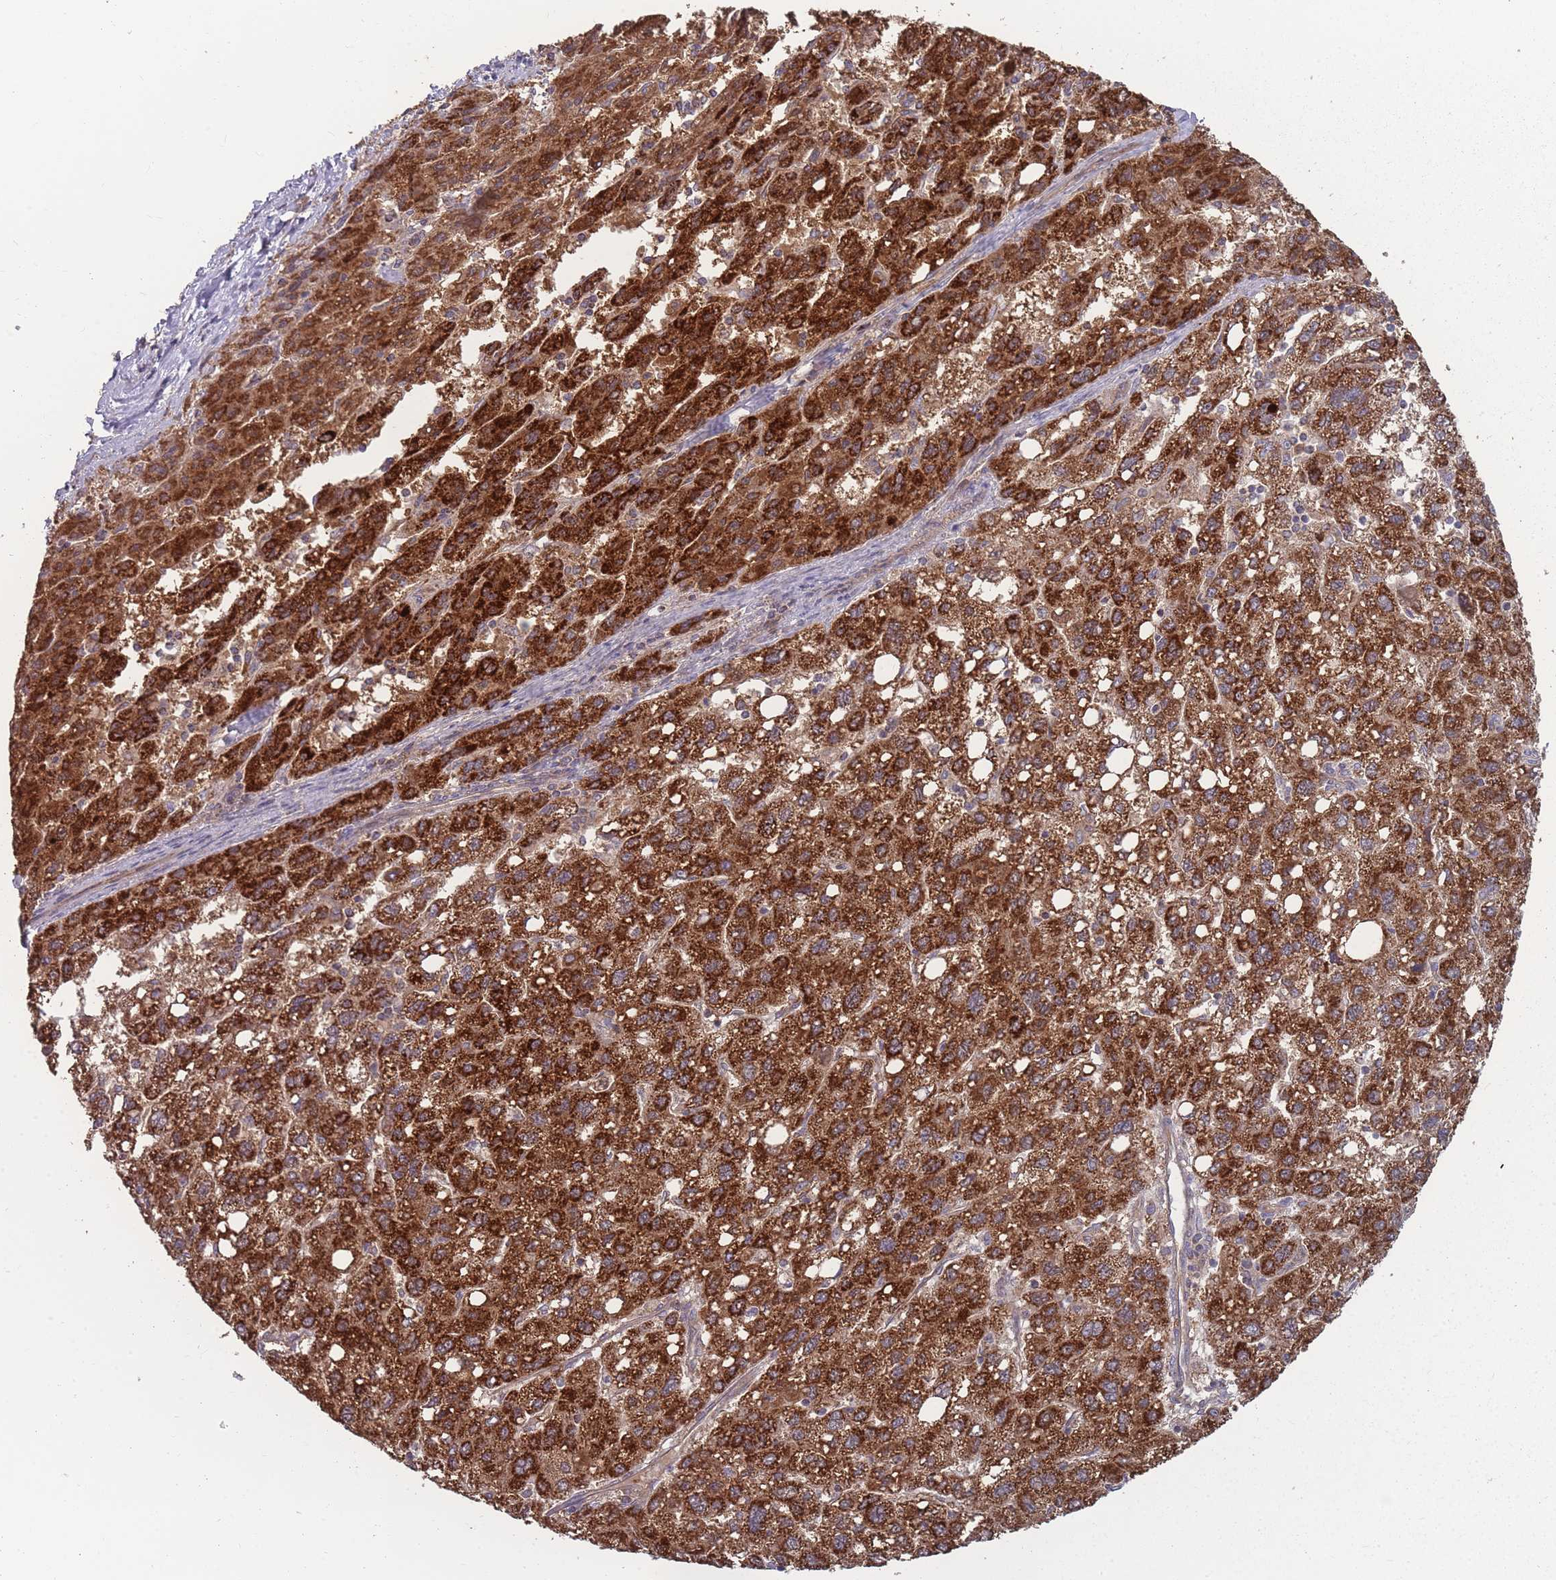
{"staining": {"intensity": "strong", "quantity": ">75%", "location": "cytoplasmic/membranous"}, "tissue": "liver cancer", "cell_type": "Tumor cells", "image_type": "cancer", "snomed": [{"axis": "morphology", "description": "Carcinoma, Hepatocellular, NOS"}, {"axis": "topography", "description": "Liver"}], "caption": "Immunohistochemical staining of liver cancer (hepatocellular carcinoma) shows high levels of strong cytoplasmic/membranous positivity in about >75% of tumor cells.", "gene": "SLC35B4", "patient": {"sex": "female", "age": 82}}